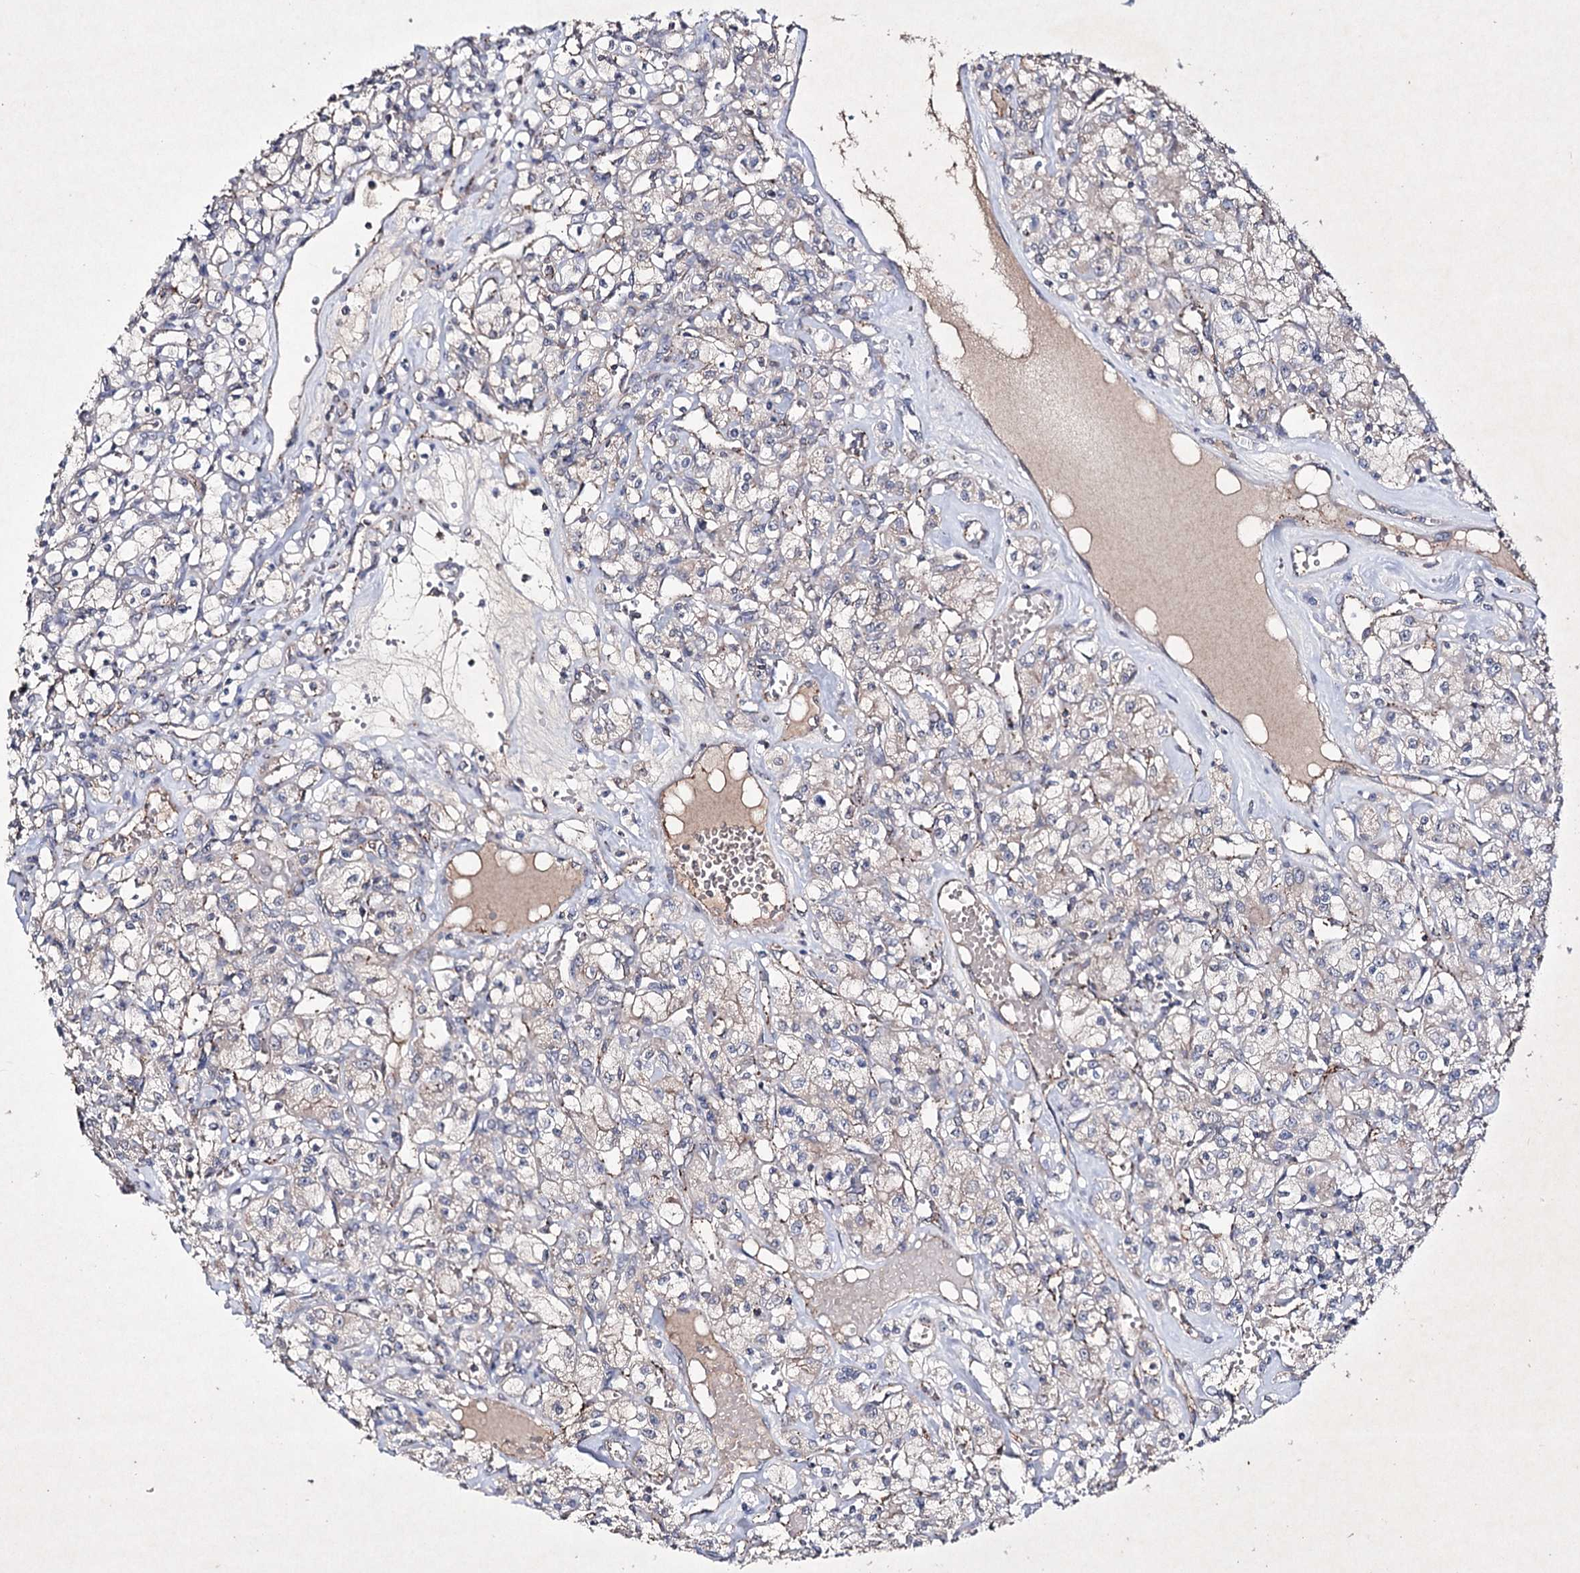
{"staining": {"intensity": "negative", "quantity": "none", "location": "none"}, "tissue": "renal cancer", "cell_type": "Tumor cells", "image_type": "cancer", "snomed": [{"axis": "morphology", "description": "Adenocarcinoma, NOS"}, {"axis": "topography", "description": "Kidney"}], "caption": "The histopathology image displays no staining of tumor cells in renal cancer. The staining is performed using DAB (3,3'-diaminobenzidine) brown chromogen with nuclei counter-stained in using hematoxylin.", "gene": "SEMA4G", "patient": {"sex": "female", "age": 59}}